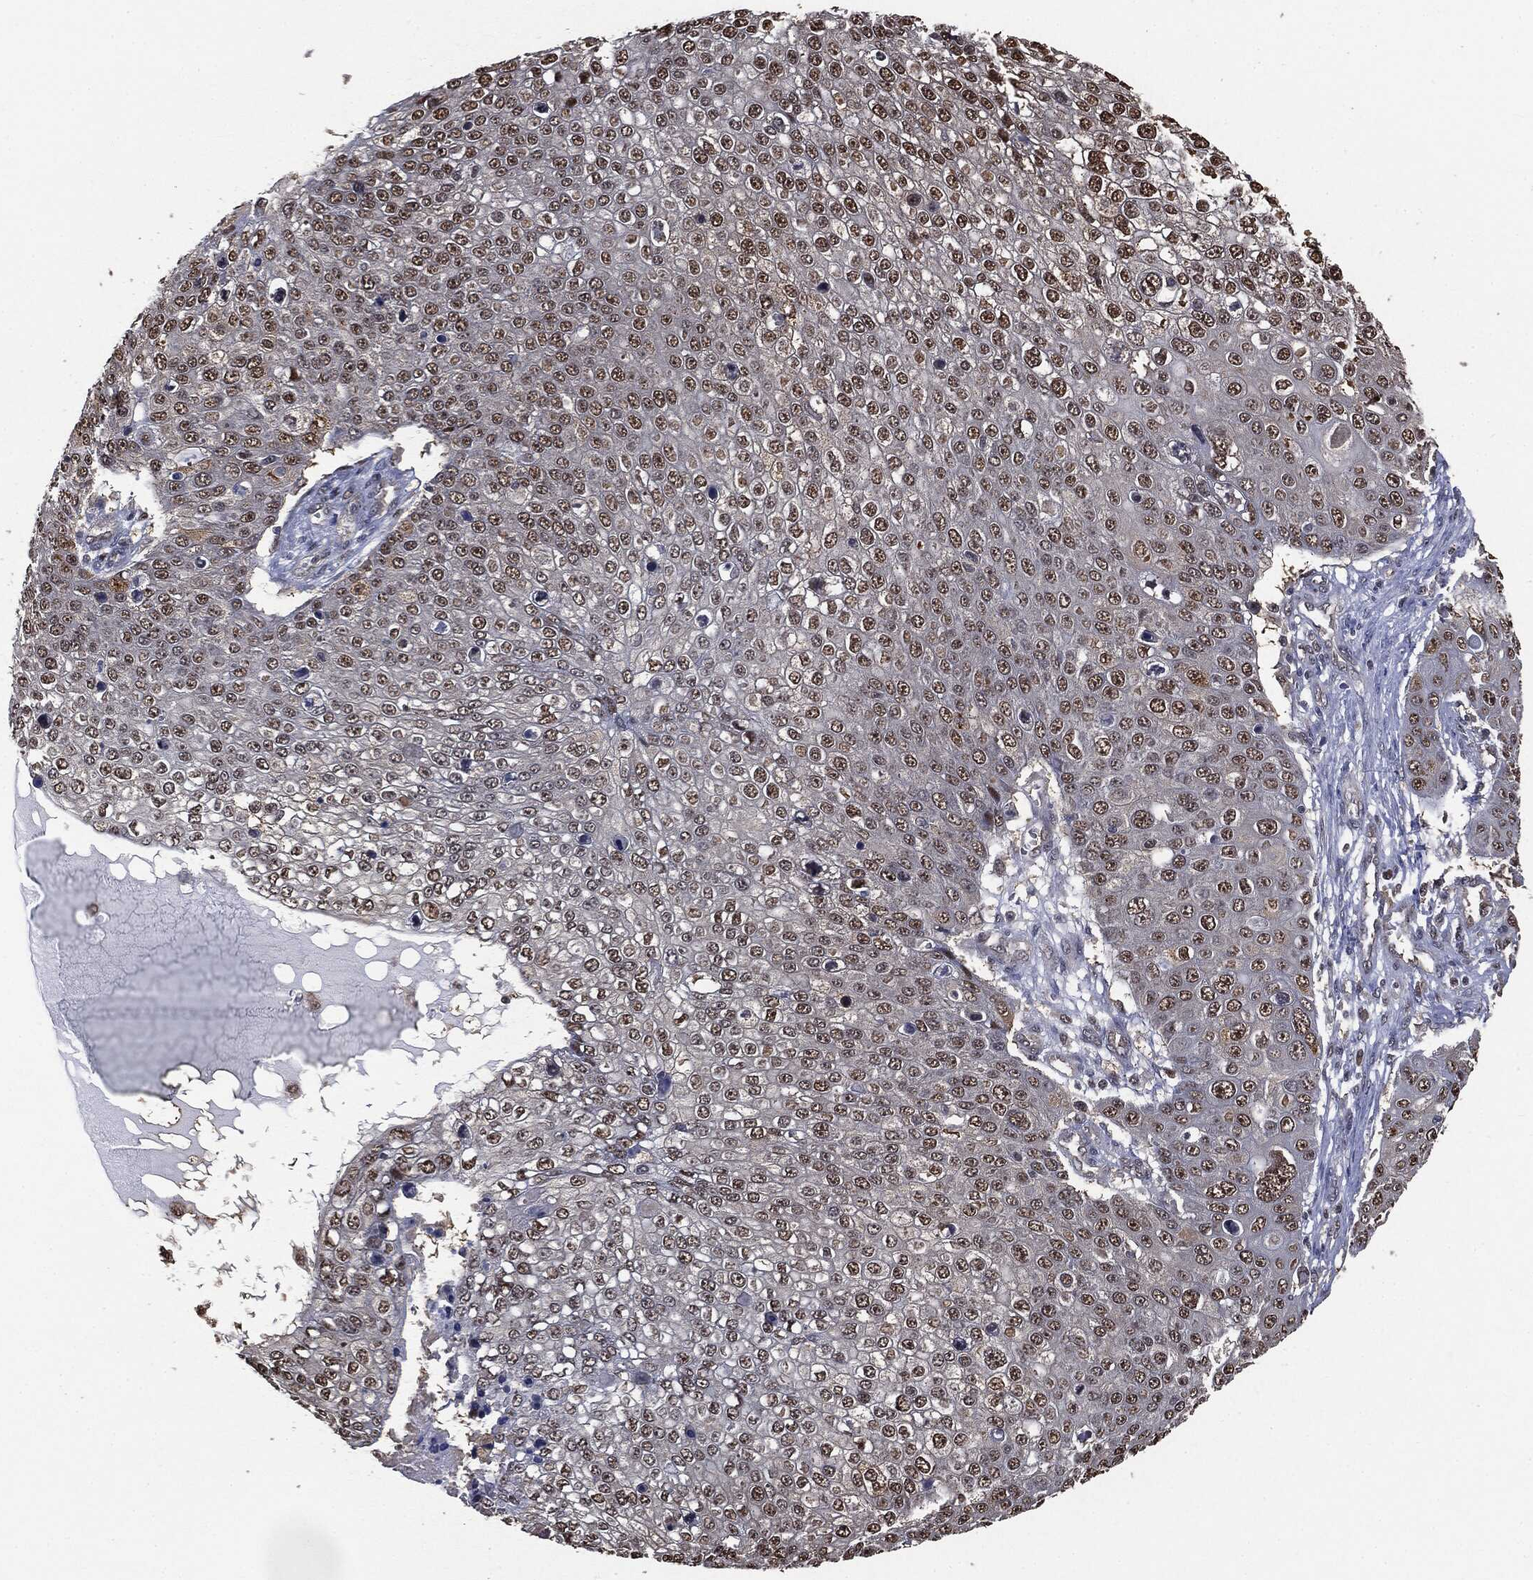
{"staining": {"intensity": "moderate", "quantity": "<25%", "location": "nuclear"}, "tissue": "skin cancer", "cell_type": "Tumor cells", "image_type": "cancer", "snomed": [{"axis": "morphology", "description": "Squamous cell carcinoma, NOS"}, {"axis": "topography", "description": "Skin"}], "caption": "Skin squamous cell carcinoma stained with a brown dye exhibits moderate nuclear positive positivity in approximately <25% of tumor cells.", "gene": "SHLD2", "patient": {"sex": "male", "age": 71}}